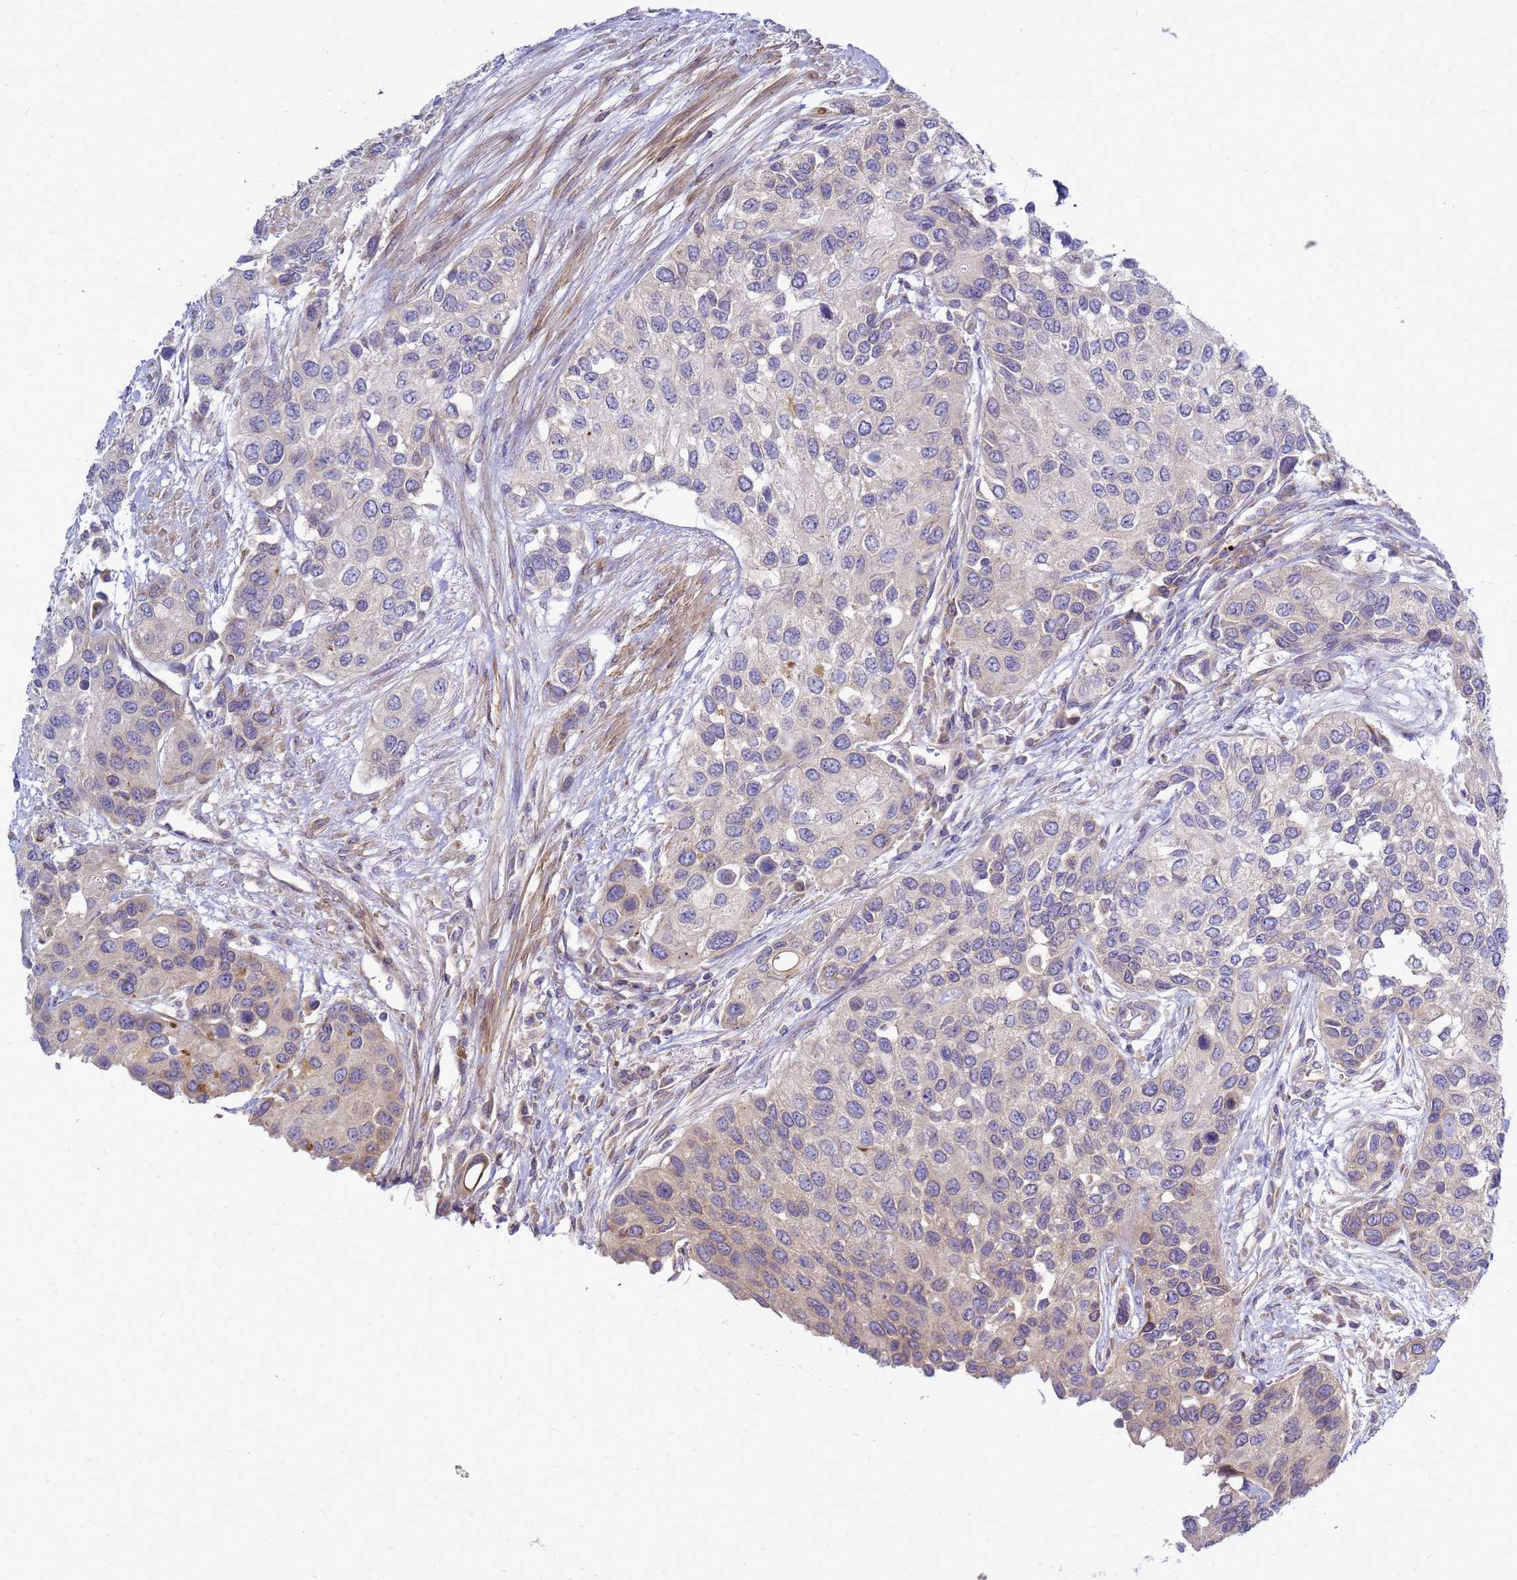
{"staining": {"intensity": "negative", "quantity": "none", "location": "none"}, "tissue": "urothelial cancer", "cell_type": "Tumor cells", "image_type": "cancer", "snomed": [{"axis": "morphology", "description": "Normal tissue, NOS"}, {"axis": "morphology", "description": "Urothelial carcinoma, High grade"}, {"axis": "topography", "description": "Vascular tissue"}, {"axis": "topography", "description": "Urinary bladder"}], "caption": "DAB immunohistochemical staining of urothelial carcinoma (high-grade) shows no significant staining in tumor cells. Nuclei are stained in blue.", "gene": "MON1B", "patient": {"sex": "female", "age": 56}}